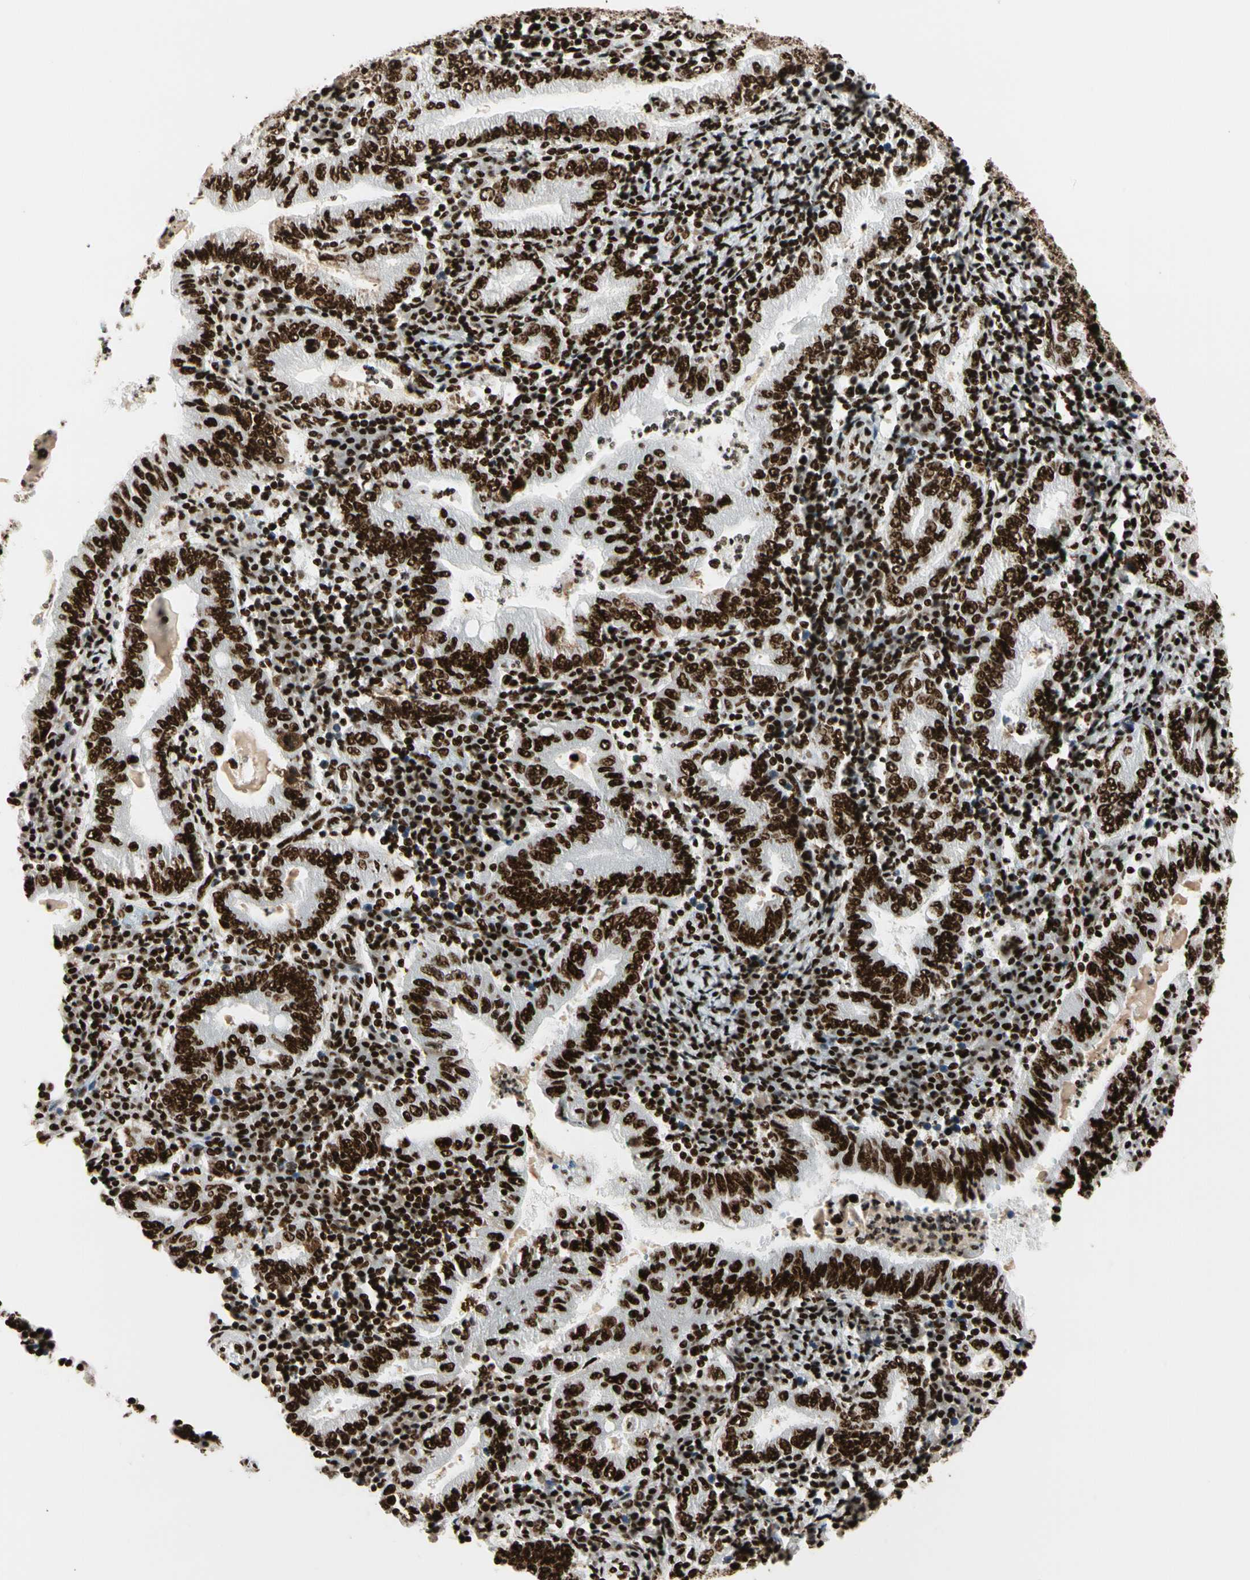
{"staining": {"intensity": "strong", "quantity": ">75%", "location": "nuclear"}, "tissue": "stomach cancer", "cell_type": "Tumor cells", "image_type": "cancer", "snomed": [{"axis": "morphology", "description": "Normal tissue, NOS"}, {"axis": "morphology", "description": "Adenocarcinoma, NOS"}, {"axis": "topography", "description": "Esophagus"}, {"axis": "topography", "description": "Stomach, upper"}, {"axis": "topography", "description": "Peripheral nerve tissue"}], "caption": "This image exhibits stomach cancer stained with IHC to label a protein in brown. The nuclear of tumor cells show strong positivity for the protein. Nuclei are counter-stained blue.", "gene": "CCAR1", "patient": {"sex": "male", "age": 62}}